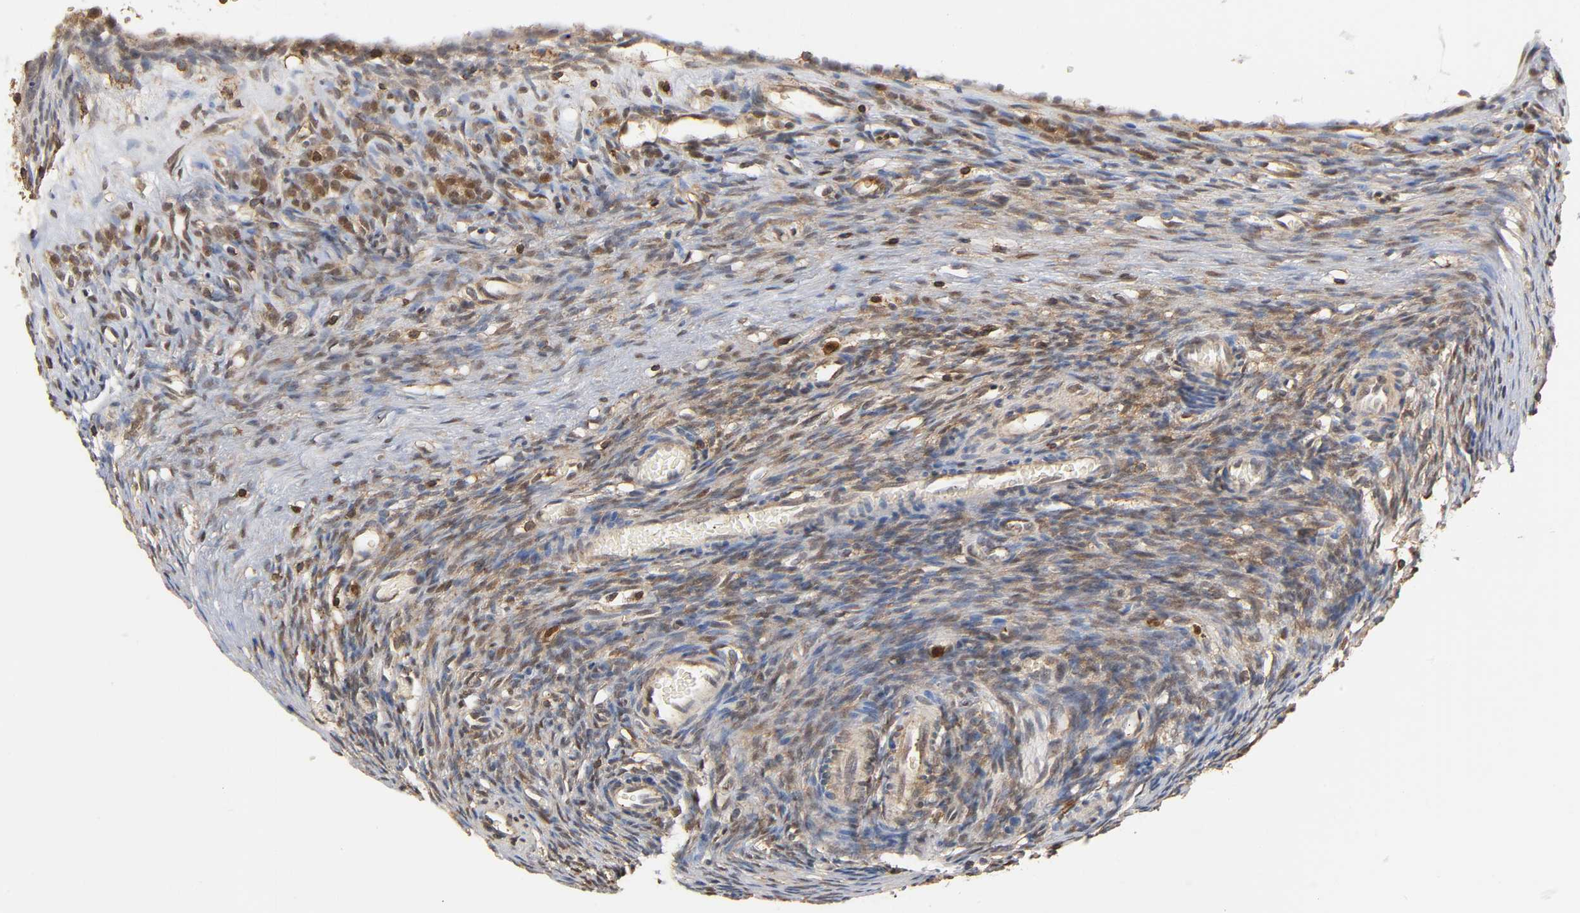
{"staining": {"intensity": "moderate", "quantity": "25%-75%", "location": "cytoplasmic/membranous,nuclear"}, "tissue": "ovary", "cell_type": "Ovarian stroma cells", "image_type": "normal", "snomed": [{"axis": "morphology", "description": "Normal tissue, NOS"}, {"axis": "topography", "description": "Ovary"}], "caption": "Brown immunohistochemical staining in normal human ovary reveals moderate cytoplasmic/membranous,nuclear expression in about 25%-75% of ovarian stroma cells. (DAB IHC, brown staining for protein, blue staining for nuclei).", "gene": "ANXA11", "patient": {"sex": "female", "age": 35}}